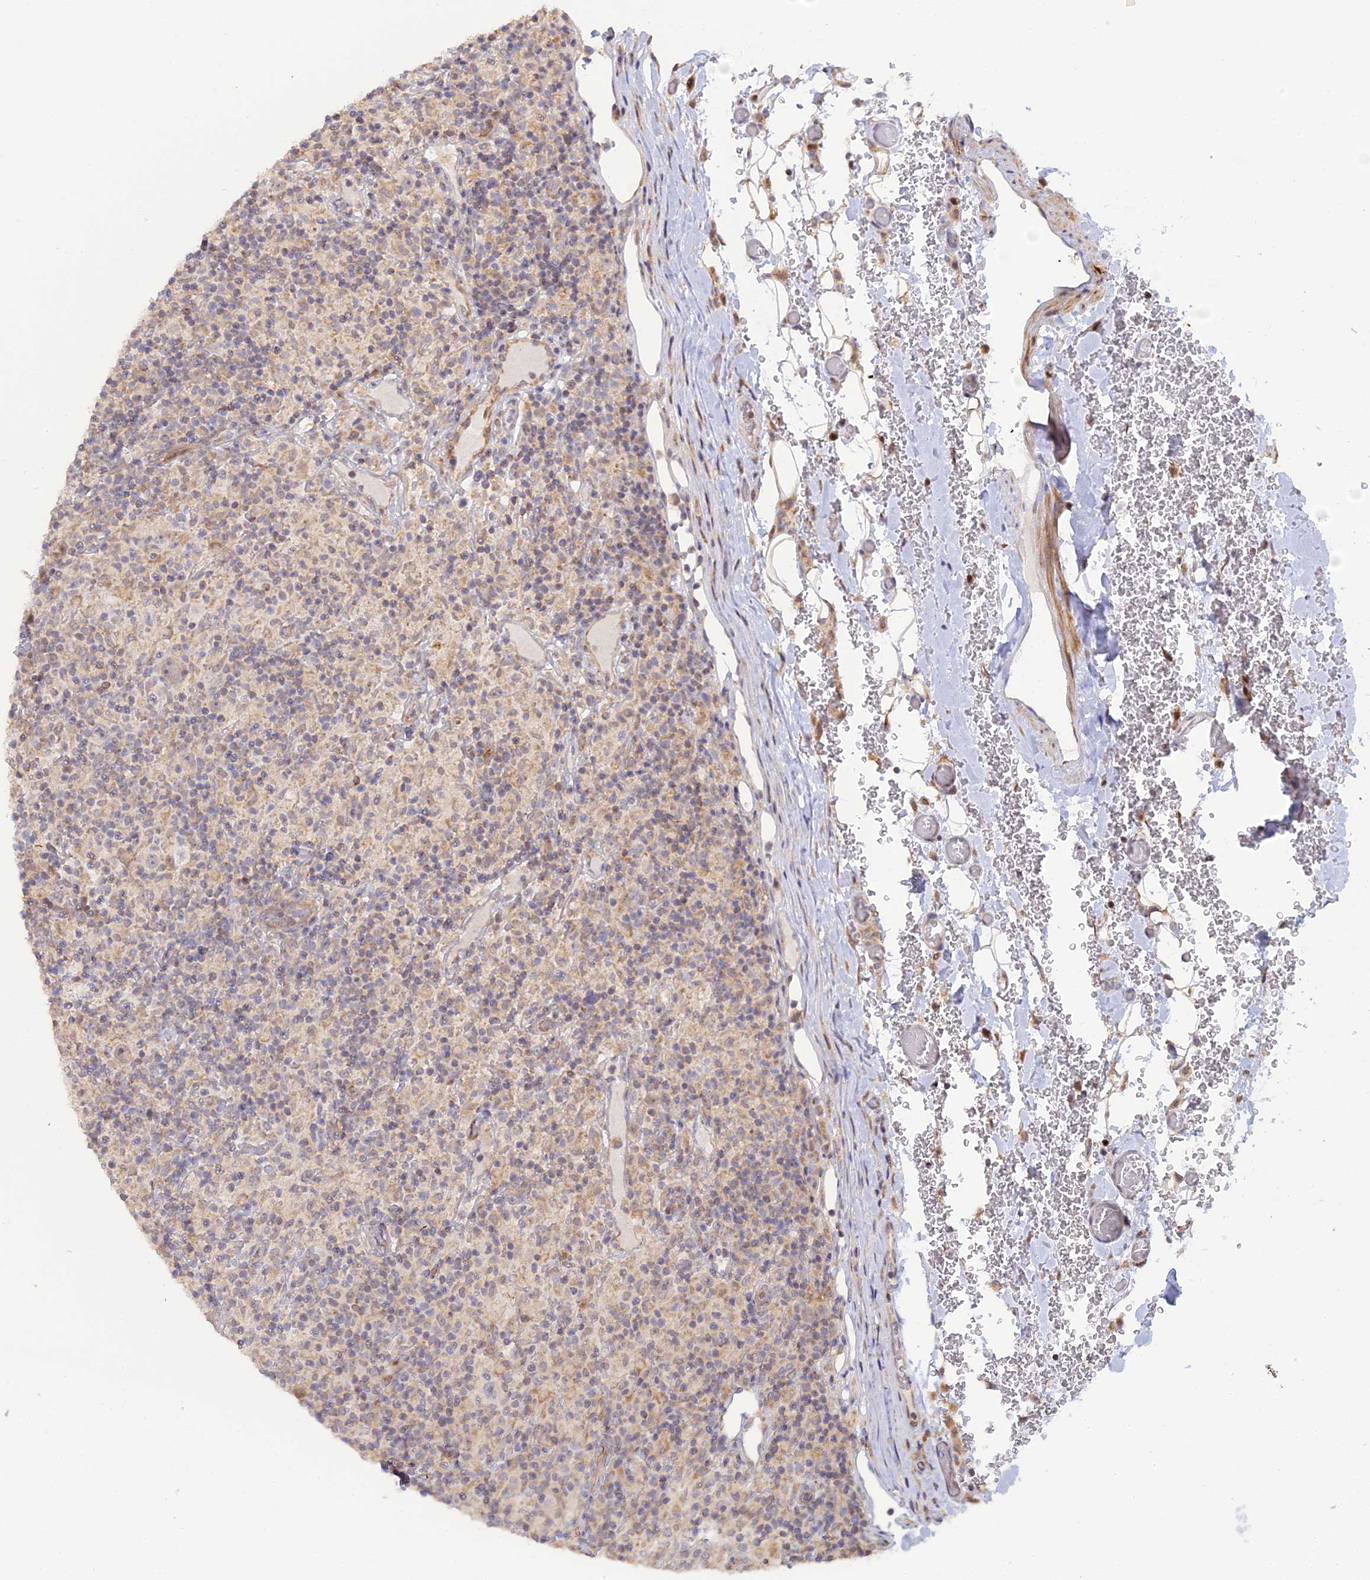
{"staining": {"intensity": "weak", "quantity": "<25%", "location": "nuclear"}, "tissue": "lymphoma", "cell_type": "Tumor cells", "image_type": "cancer", "snomed": [{"axis": "morphology", "description": "Hodgkin's disease, NOS"}, {"axis": "topography", "description": "Lymph node"}], "caption": "Lymphoma stained for a protein using immunohistochemistry exhibits no positivity tumor cells.", "gene": "GSKIP", "patient": {"sex": "male", "age": 70}}